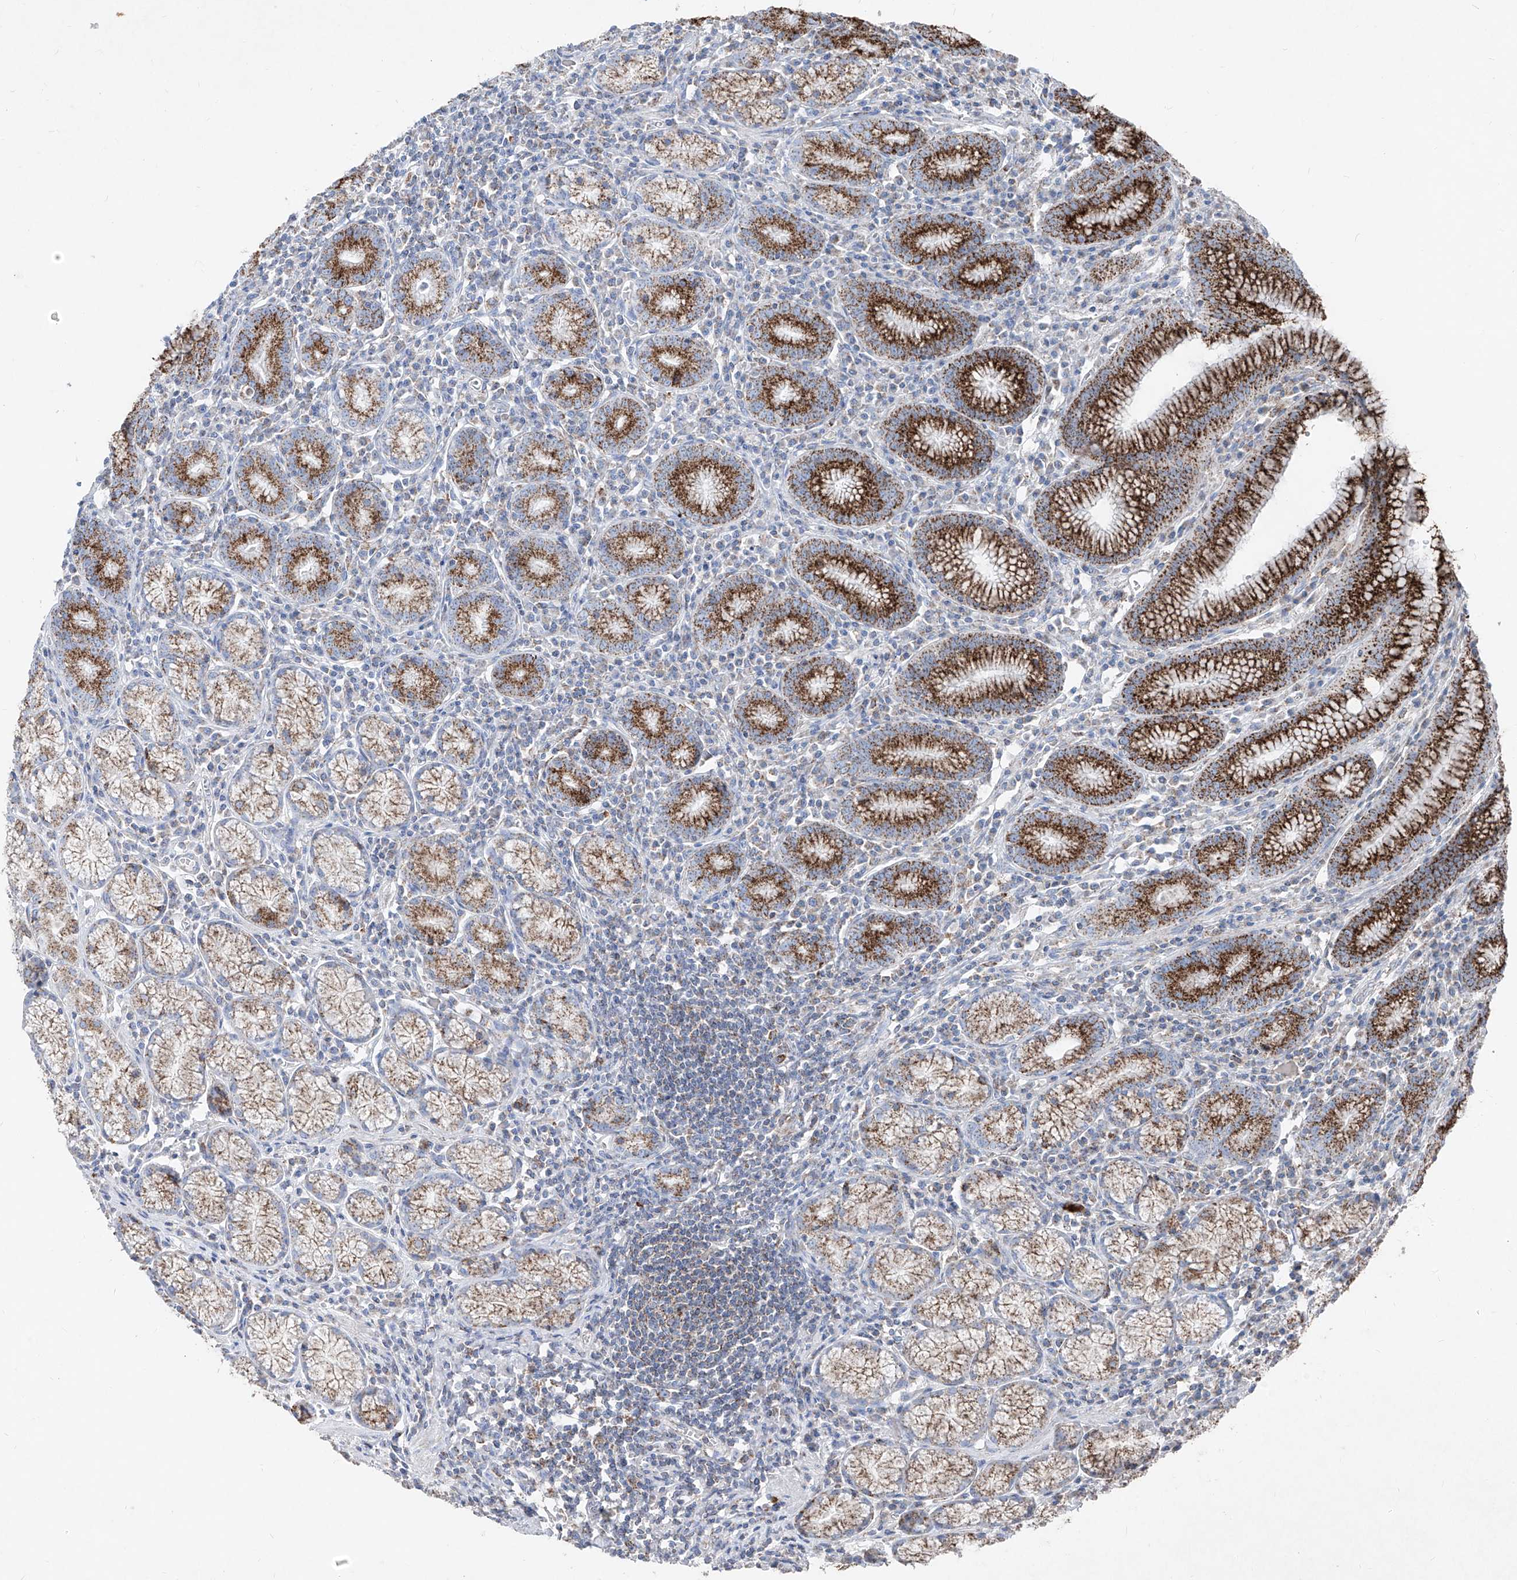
{"staining": {"intensity": "strong", "quantity": "25%-75%", "location": "cytoplasmic/membranous"}, "tissue": "stomach", "cell_type": "Glandular cells", "image_type": "normal", "snomed": [{"axis": "morphology", "description": "Normal tissue, NOS"}, {"axis": "topography", "description": "Stomach"}], "caption": "IHC of benign human stomach demonstrates high levels of strong cytoplasmic/membranous expression in about 25%-75% of glandular cells.", "gene": "ABCD3", "patient": {"sex": "male", "age": 55}}